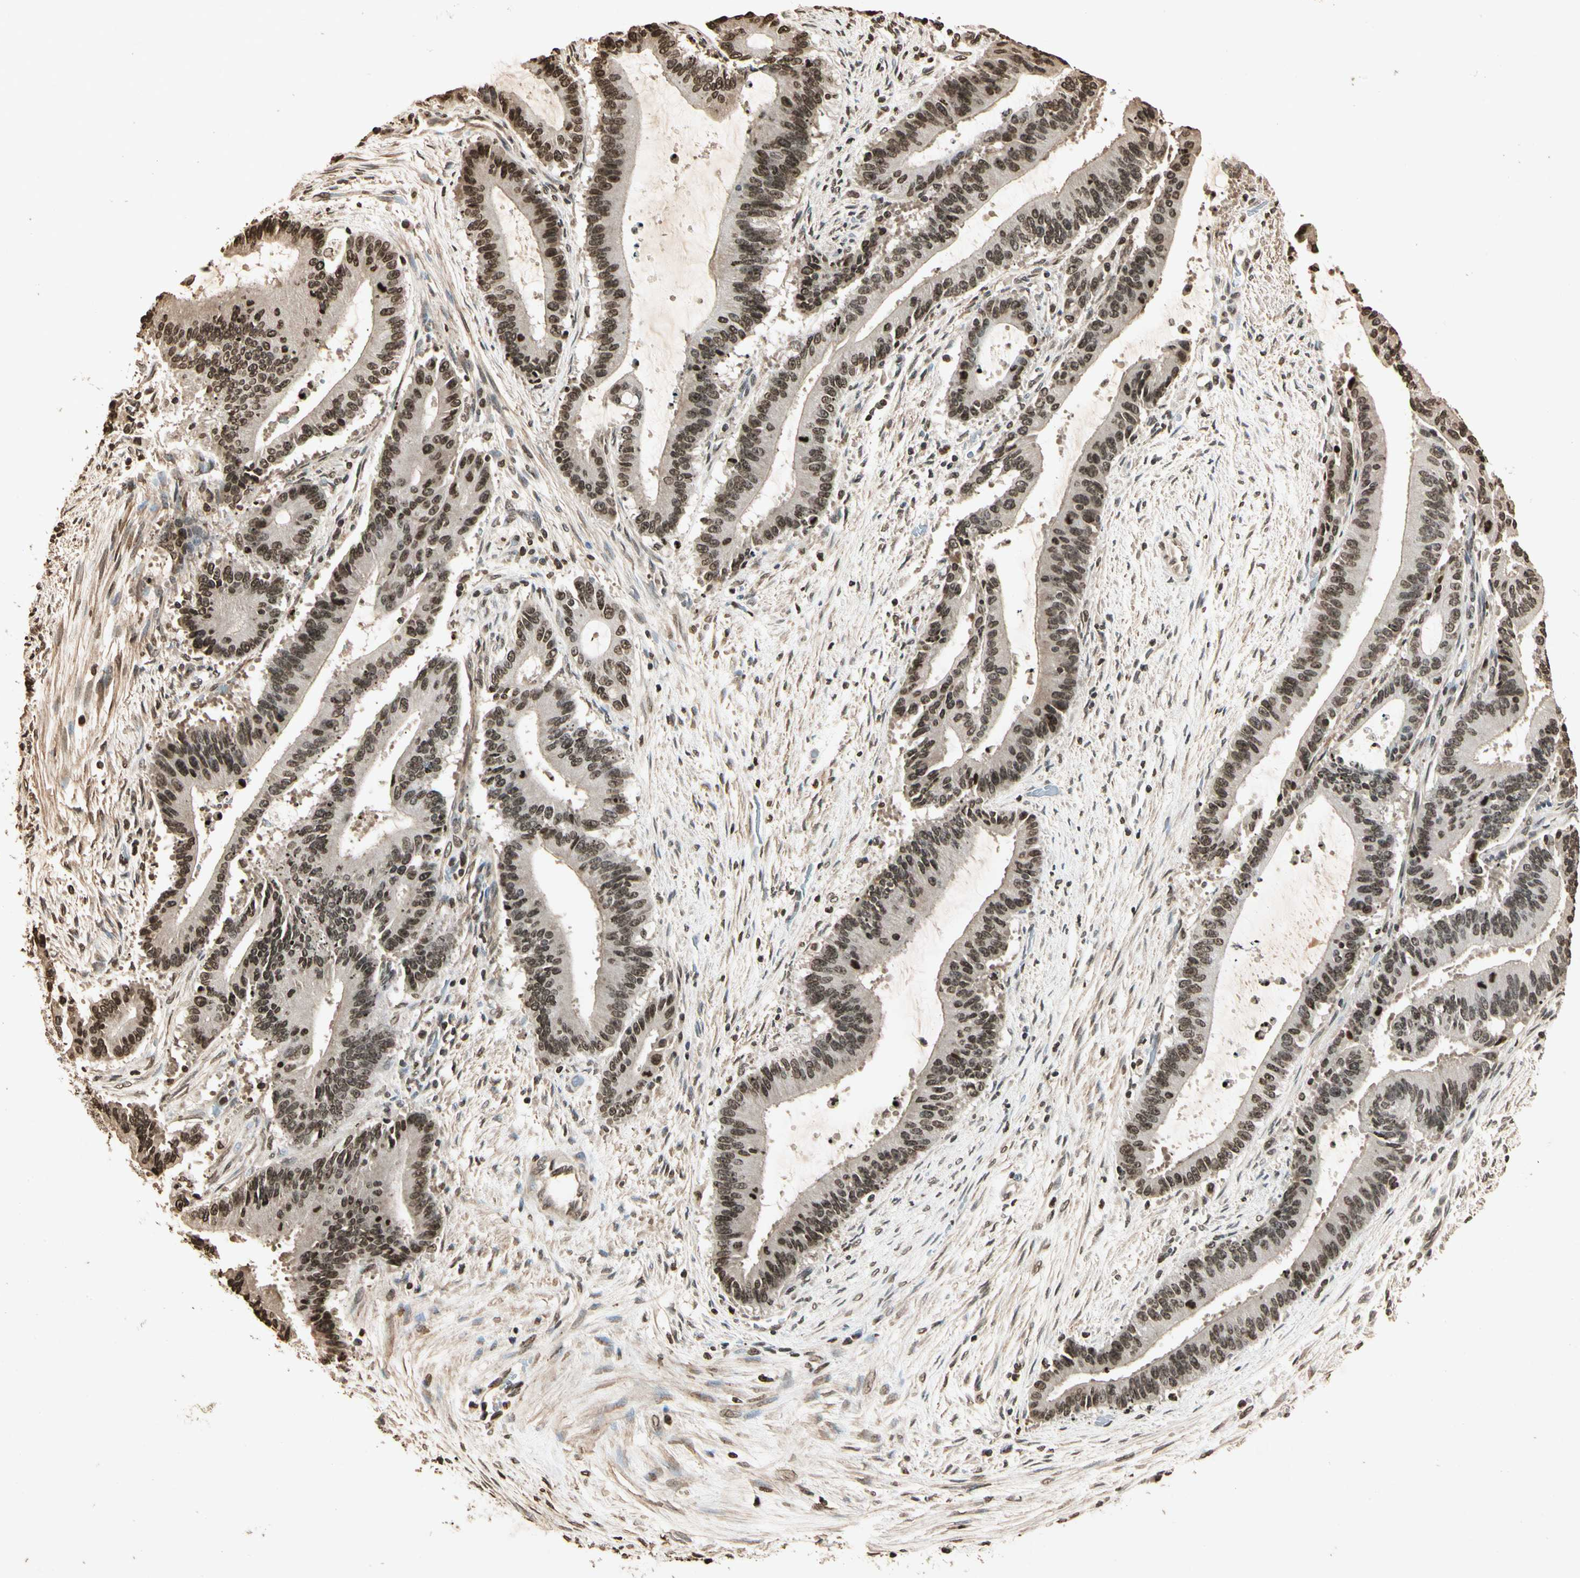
{"staining": {"intensity": "moderate", "quantity": "25%-75%", "location": "nuclear"}, "tissue": "liver cancer", "cell_type": "Tumor cells", "image_type": "cancer", "snomed": [{"axis": "morphology", "description": "Cholangiocarcinoma"}, {"axis": "topography", "description": "Liver"}], "caption": "Immunohistochemical staining of human liver cancer demonstrates medium levels of moderate nuclear staining in approximately 25%-75% of tumor cells.", "gene": "TOP1", "patient": {"sex": "female", "age": 73}}